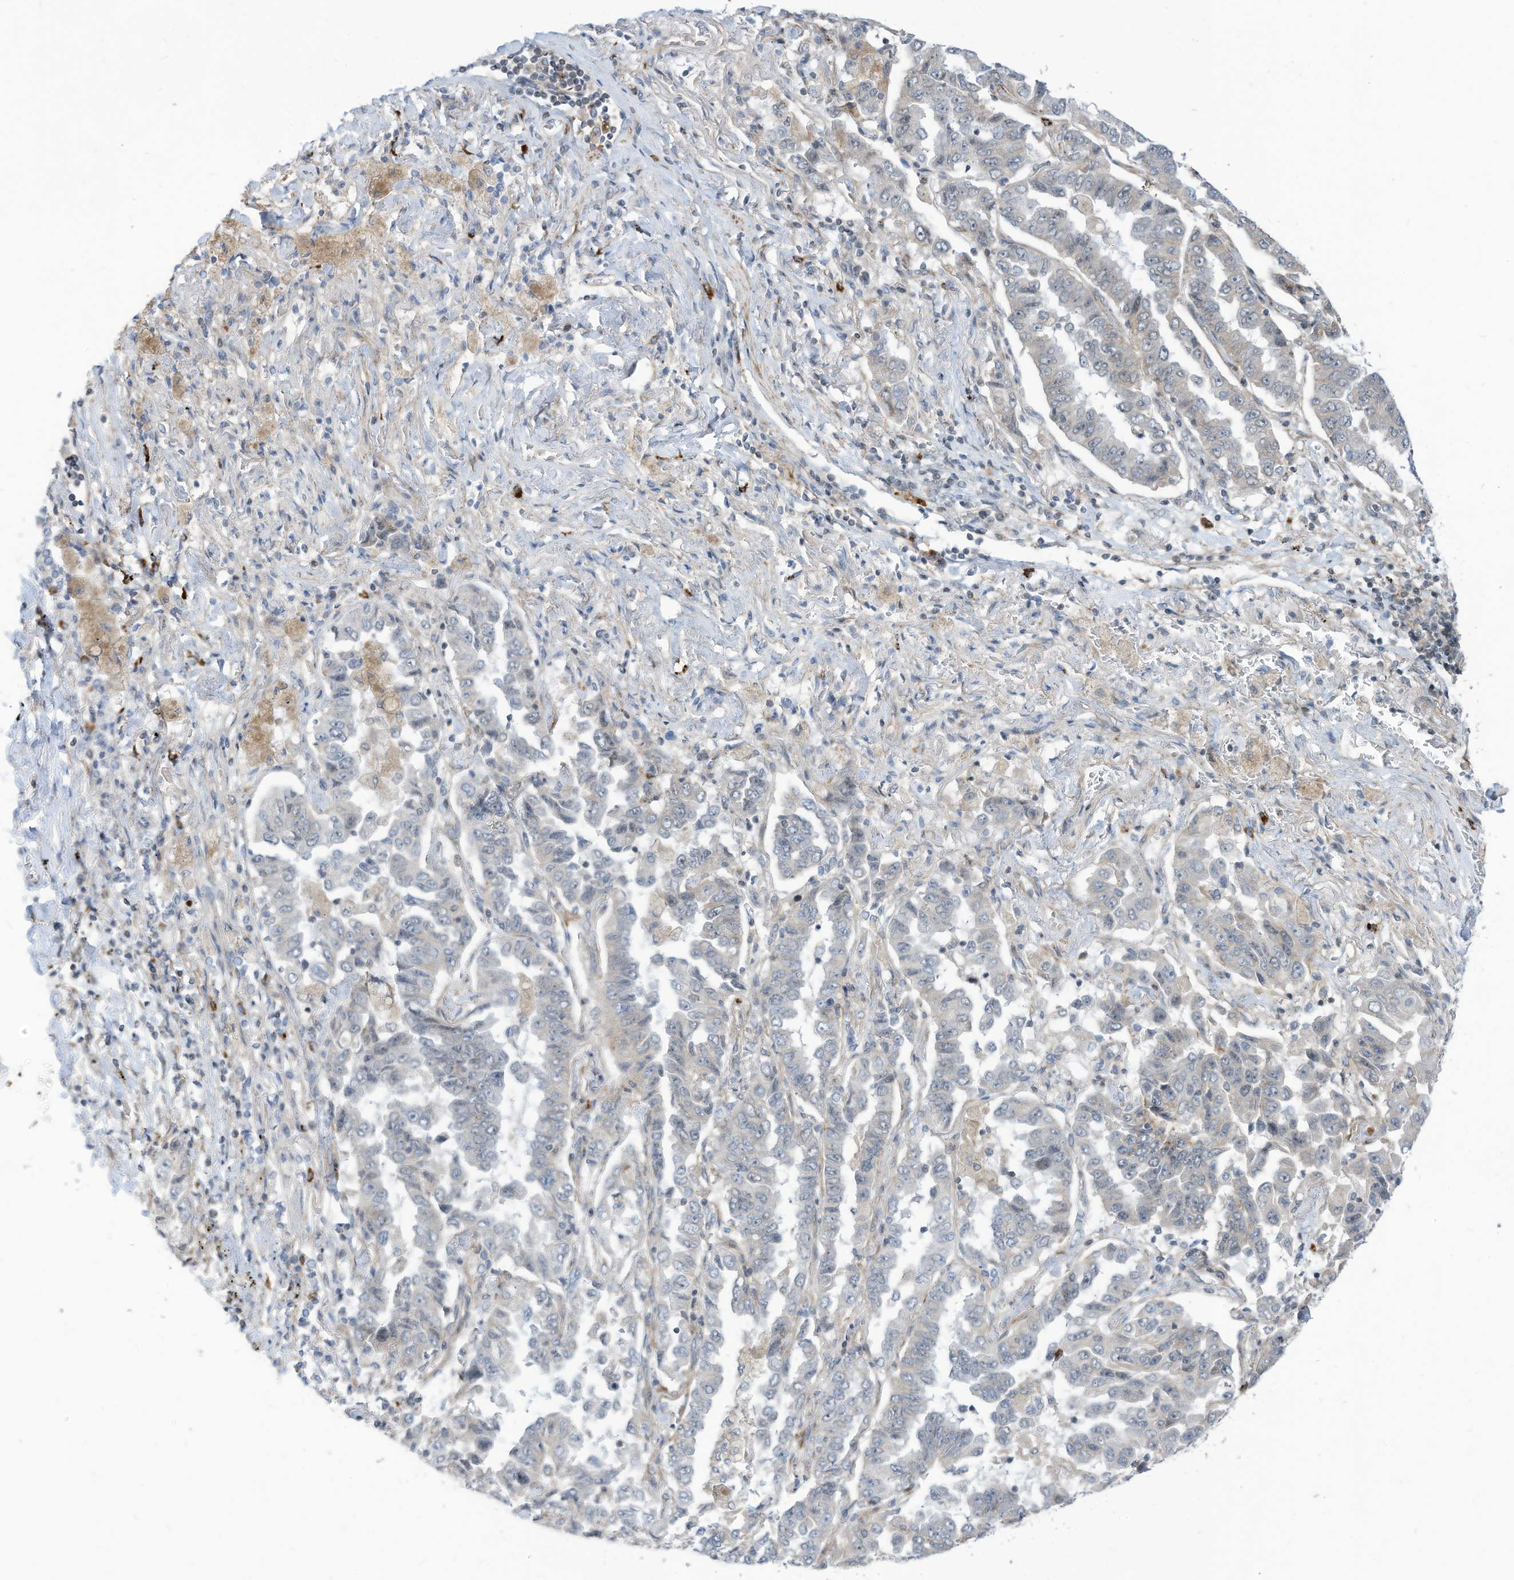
{"staining": {"intensity": "negative", "quantity": "none", "location": "none"}, "tissue": "lung cancer", "cell_type": "Tumor cells", "image_type": "cancer", "snomed": [{"axis": "morphology", "description": "Adenocarcinoma, NOS"}, {"axis": "topography", "description": "Lung"}], "caption": "Tumor cells are negative for protein expression in human lung cancer (adenocarcinoma). The staining was performed using DAB to visualize the protein expression in brown, while the nuclei were stained in blue with hematoxylin (Magnification: 20x).", "gene": "GPATCH3", "patient": {"sex": "female", "age": 51}}